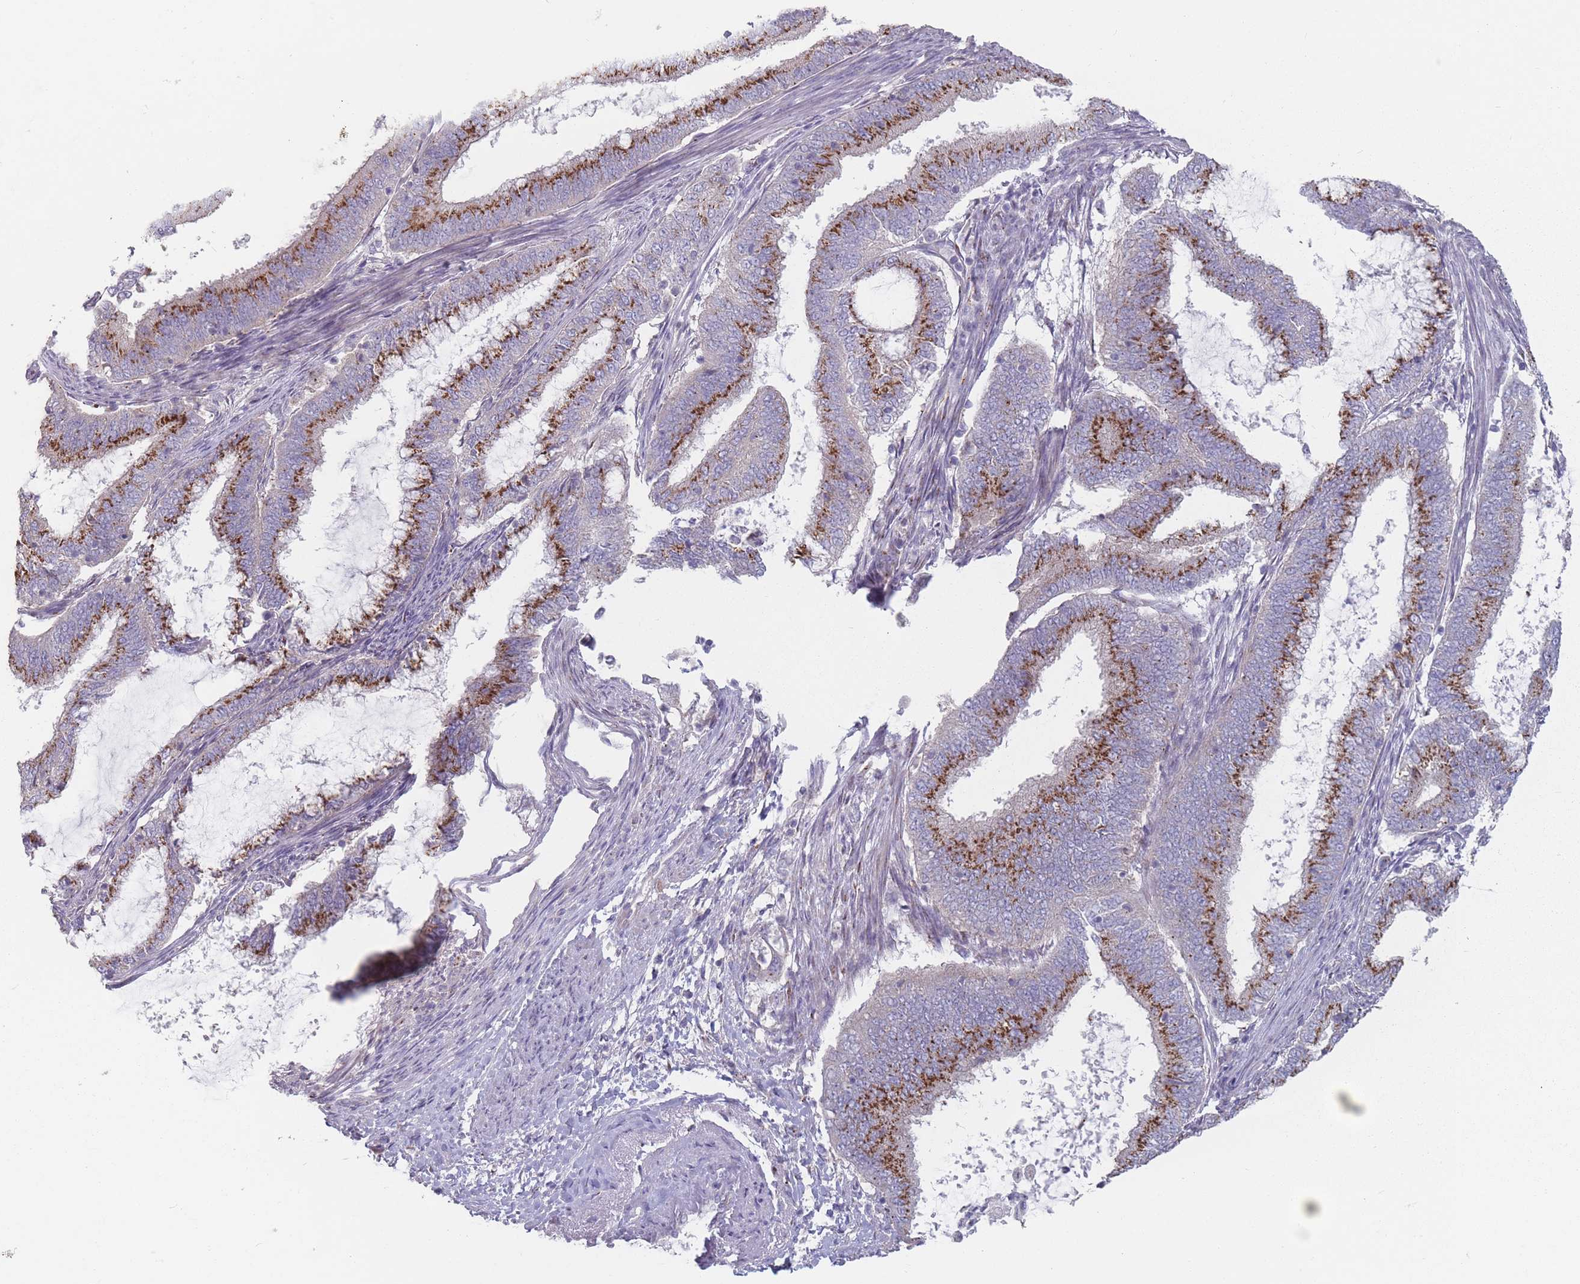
{"staining": {"intensity": "moderate", "quantity": ">75%", "location": "cytoplasmic/membranous"}, "tissue": "endometrial cancer", "cell_type": "Tumor cells", "image_type": "cancer", "snomed": [{"axis": "morphology", "description": "Adenocarcinoma, NOS"}, {"axis": "topography", "description": "Endometrium"}], "caption": "Endometrial cancer (adenocarcinoma) stained for a protein (brown) reveals moderate cytoplasmic/membranous positive staining in approximately >75% of tumor cells.", "gene": "AKAIN1", "patient": {"sex": "female", "age": 51}}